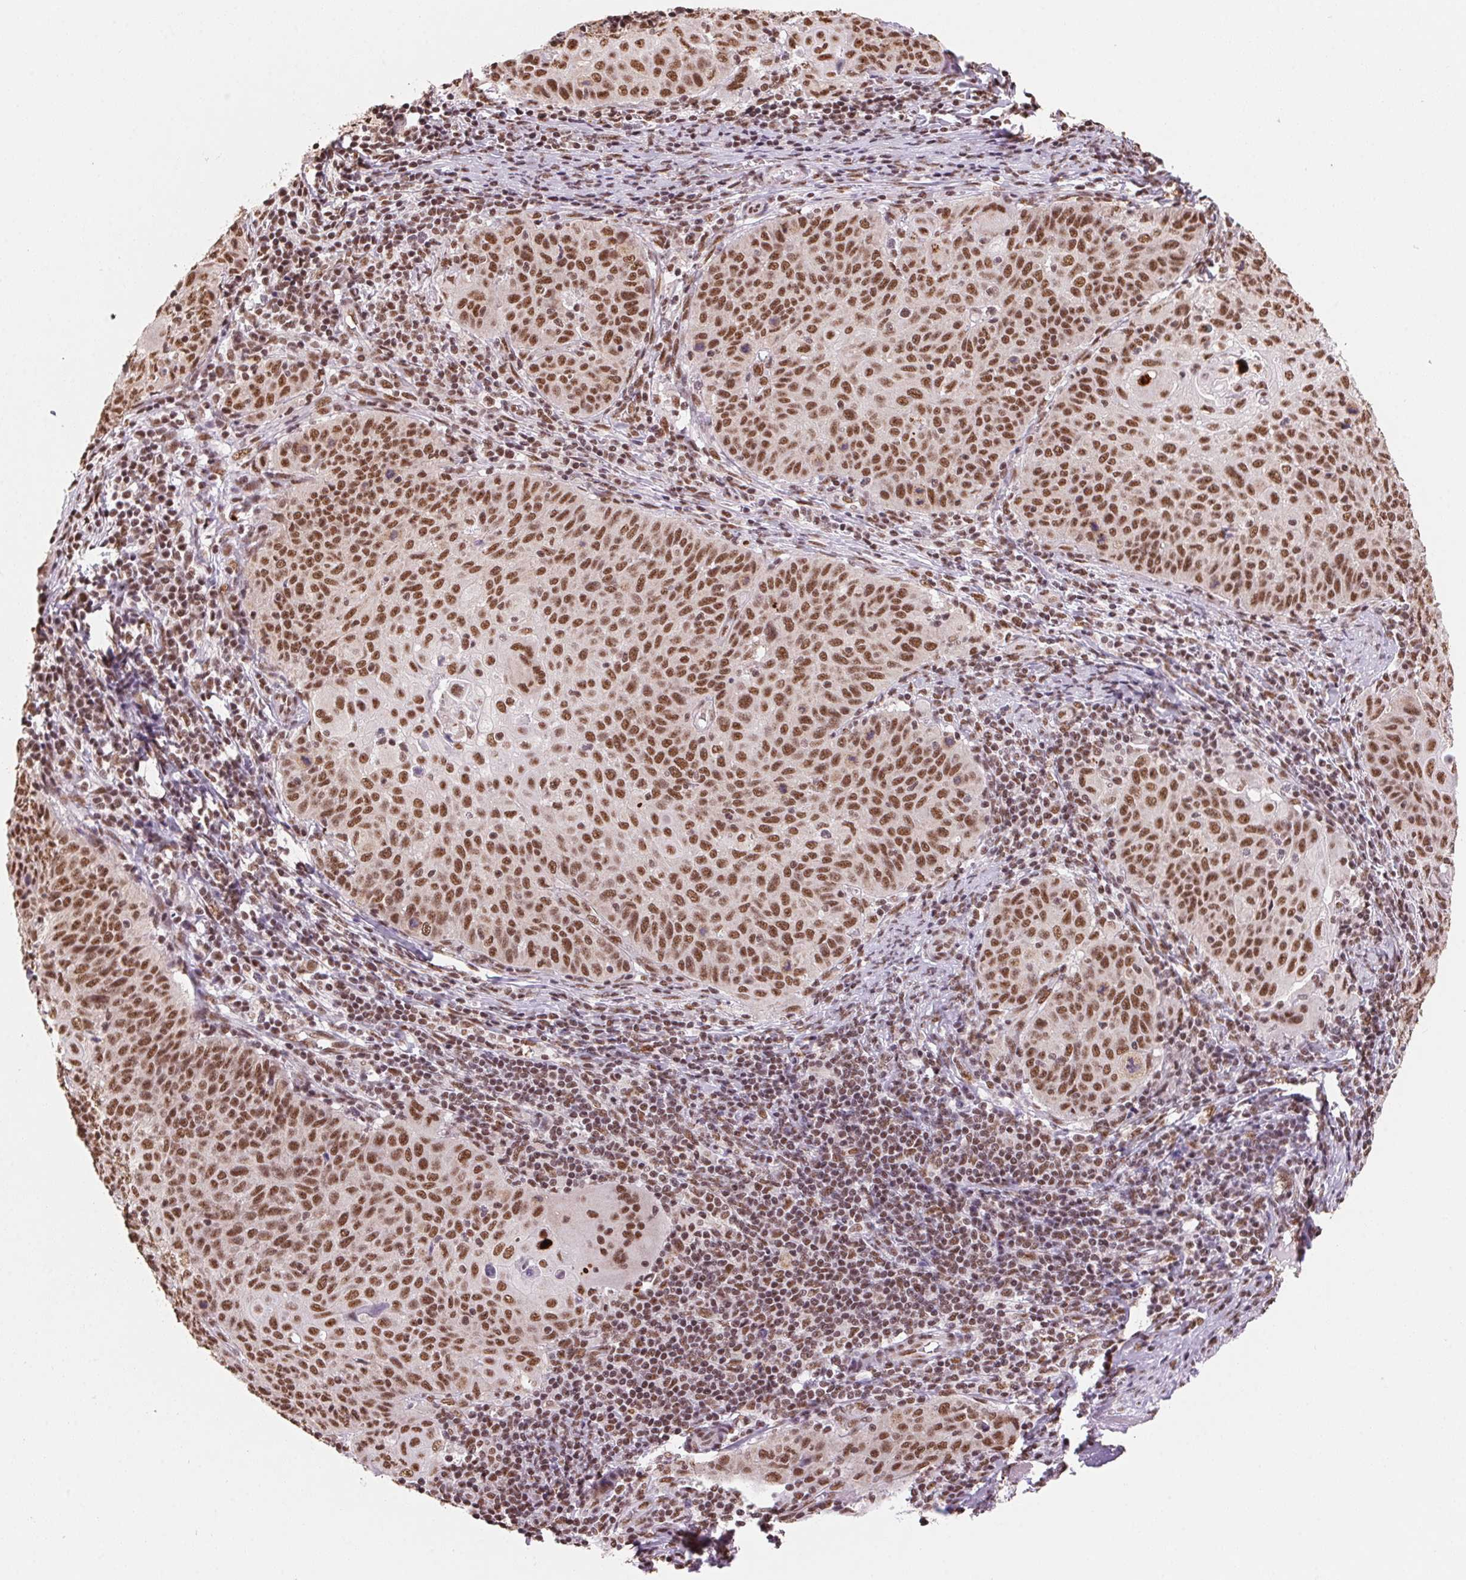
{"staining": {"intensity": "moderate", "quantity": ">75%", "location": "nuclear"}, "tissue": "cervical cancer", "cell_type": "Tumor cells", "image_type": "cancer", "snomed": [{"axis": "morphology", "description": "Squamous cell carcinoma, NOS"}, {"axis": "topography", "description": "Cervix"}], "caption": "There is medium levels of moderate nuclear expression in tumor cells of cervical cancer (squamous cell carcinoma), as demonstrated by immunohistochemical staining (brown color).", "gene": "SNRPG", "patient": {"sex": "female", "age": 65}}